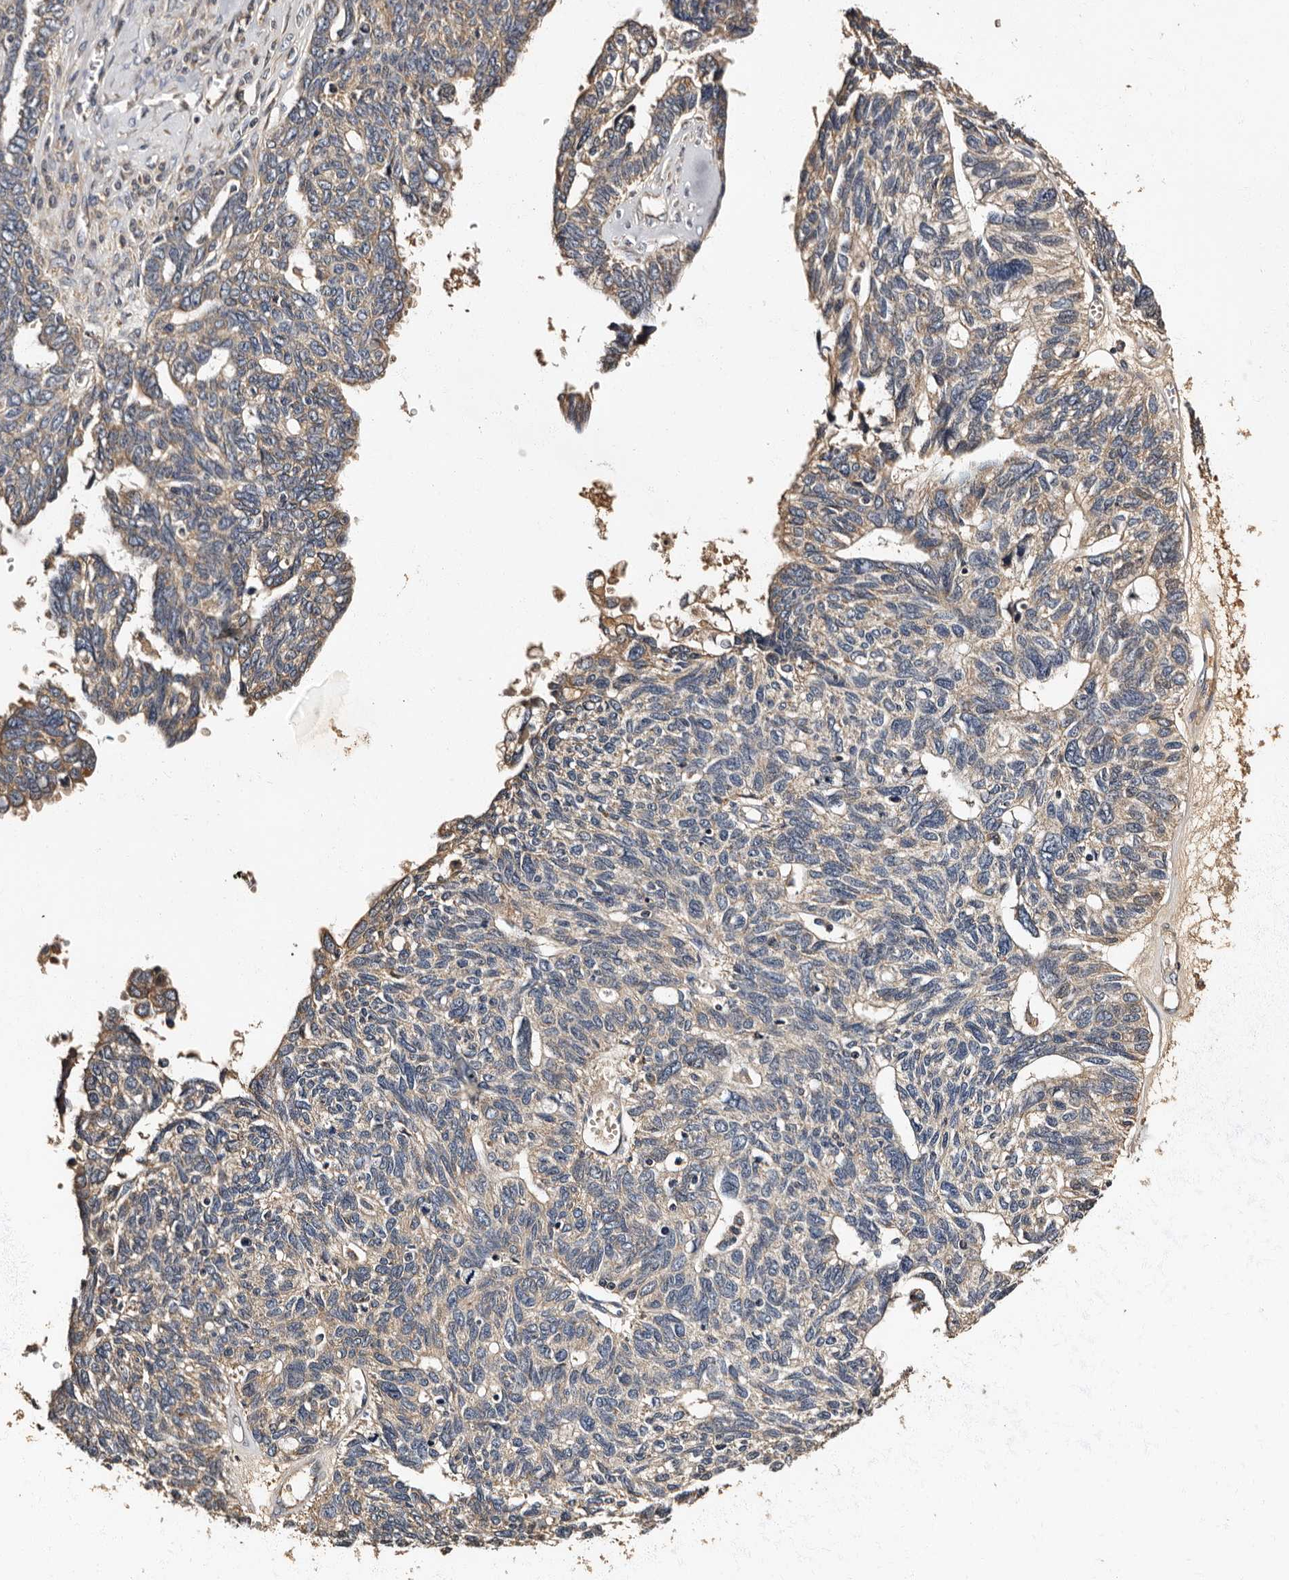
{"staining": {"intensity": "weak", "quantity": "<25%", "location": "cytoplasmic/membranous"}, "tissue": "ovarian cancer", "cell_type": "Tumor cells", "image_type": "cancer", "snomed": [{"axis": "morphology", "description": "Cystadenocarcinoma, serous, NOS"}, {"axis": "topography", "description": "Ovary"}], "caption": "A photomicrograph of human ovarian cancer is negative for staining in tumor cells.", "gene": "ADCK5", "patient": {"sex": "female", "age": 79}}